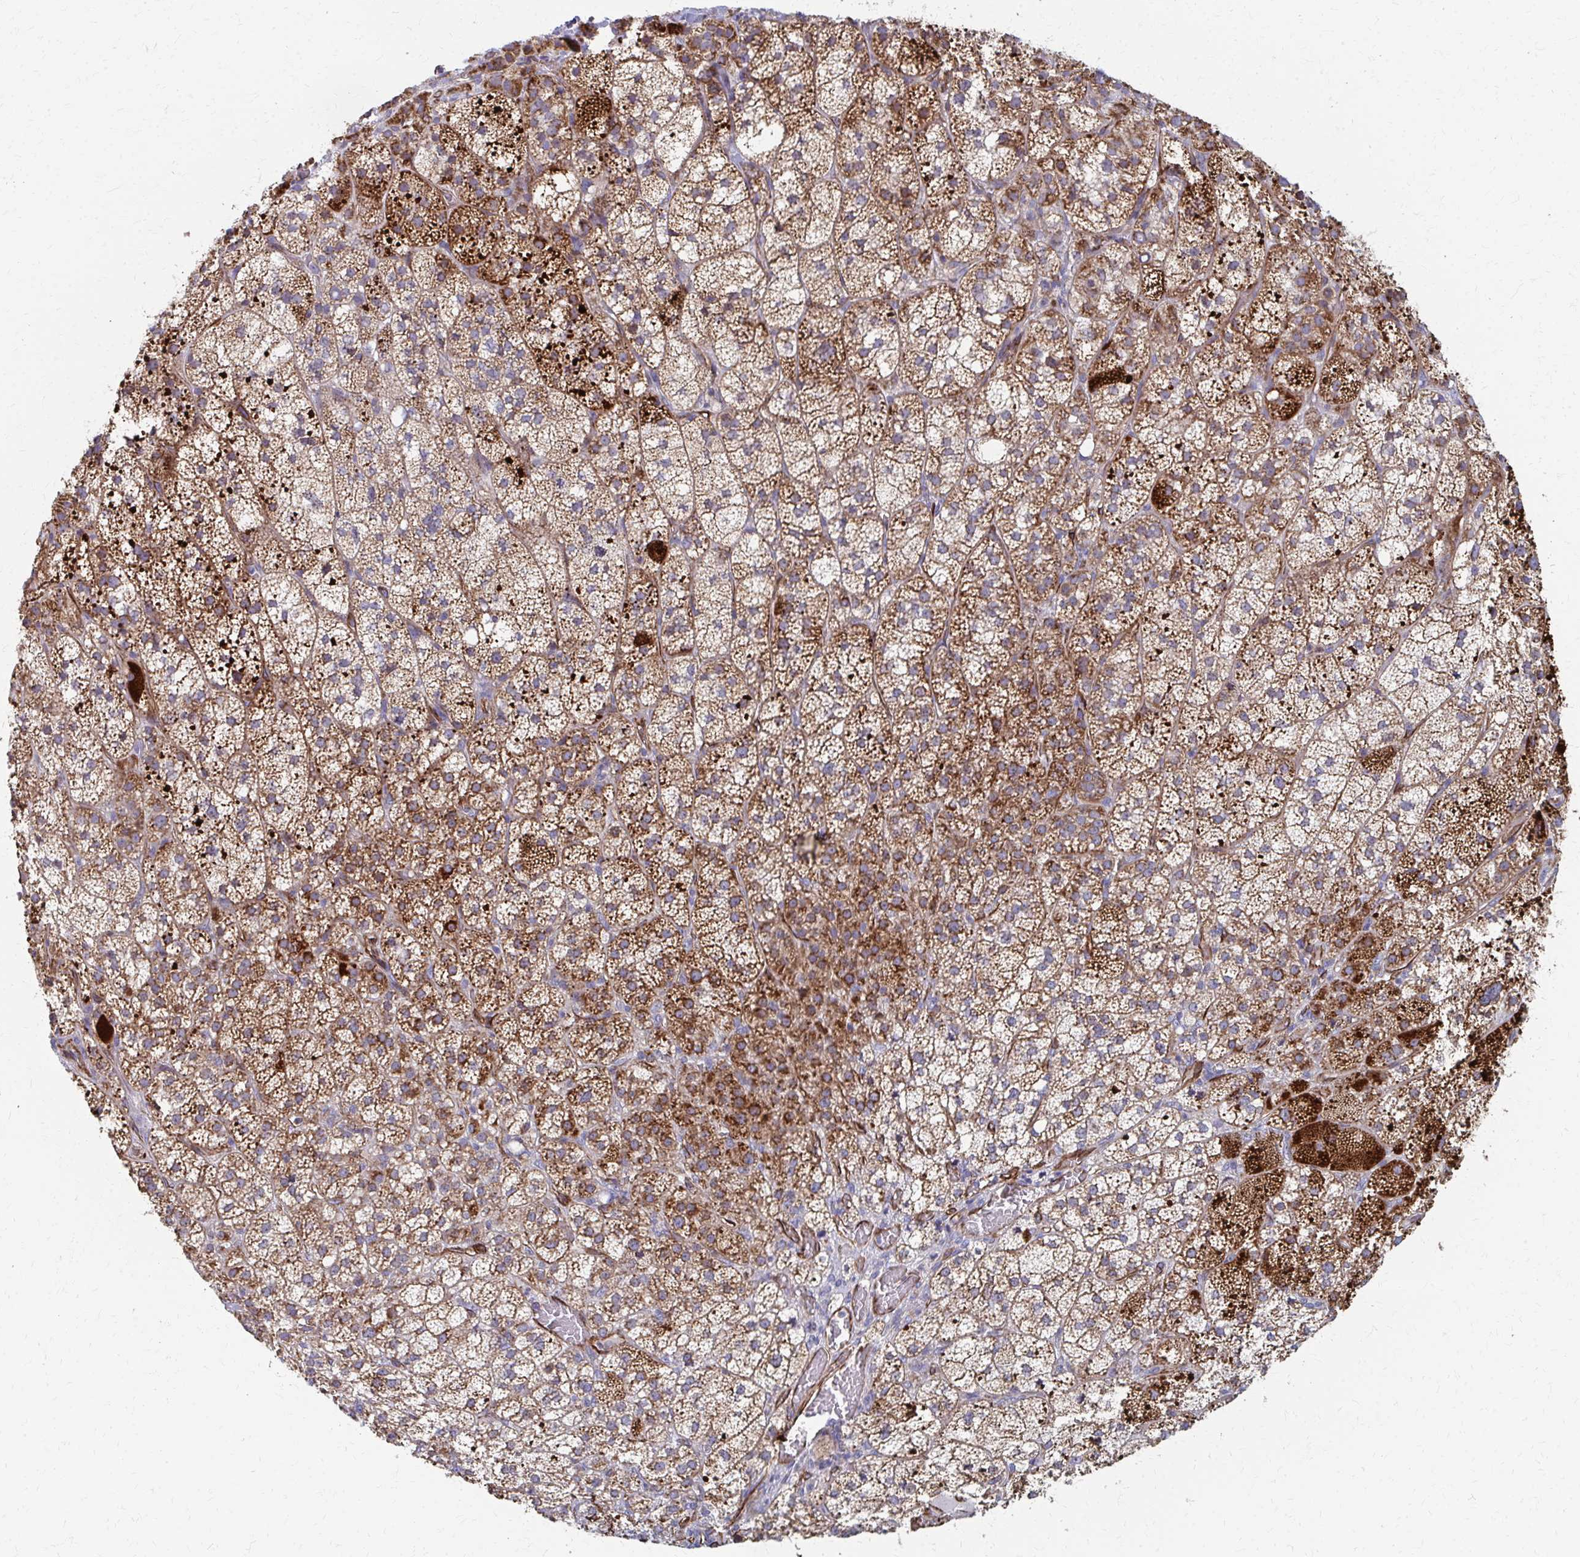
{"staining": {"intensity": "strong", "quantity": ">75%", "location": "cytoplasmic/membranous"}, "tissue": "adrenal gland", "cell_type": "Glandular cells", "image_type": "normal", "snomed": [{"axis": "morphology", "description": "Normal tissue, NOS"}, {"axis": "topography", "description": "Adrenal gland"}], "caption": "Immunohistochemistry (IHC) photomicrograph of benign adrenal gland stained for a protein (brown), which demonstrates high levels of strong cytoplasmic/membranous positivity in about >75% of glandular cells.", "gene": "FAHD1", "patient": {"sex": "female", "age": 60}}